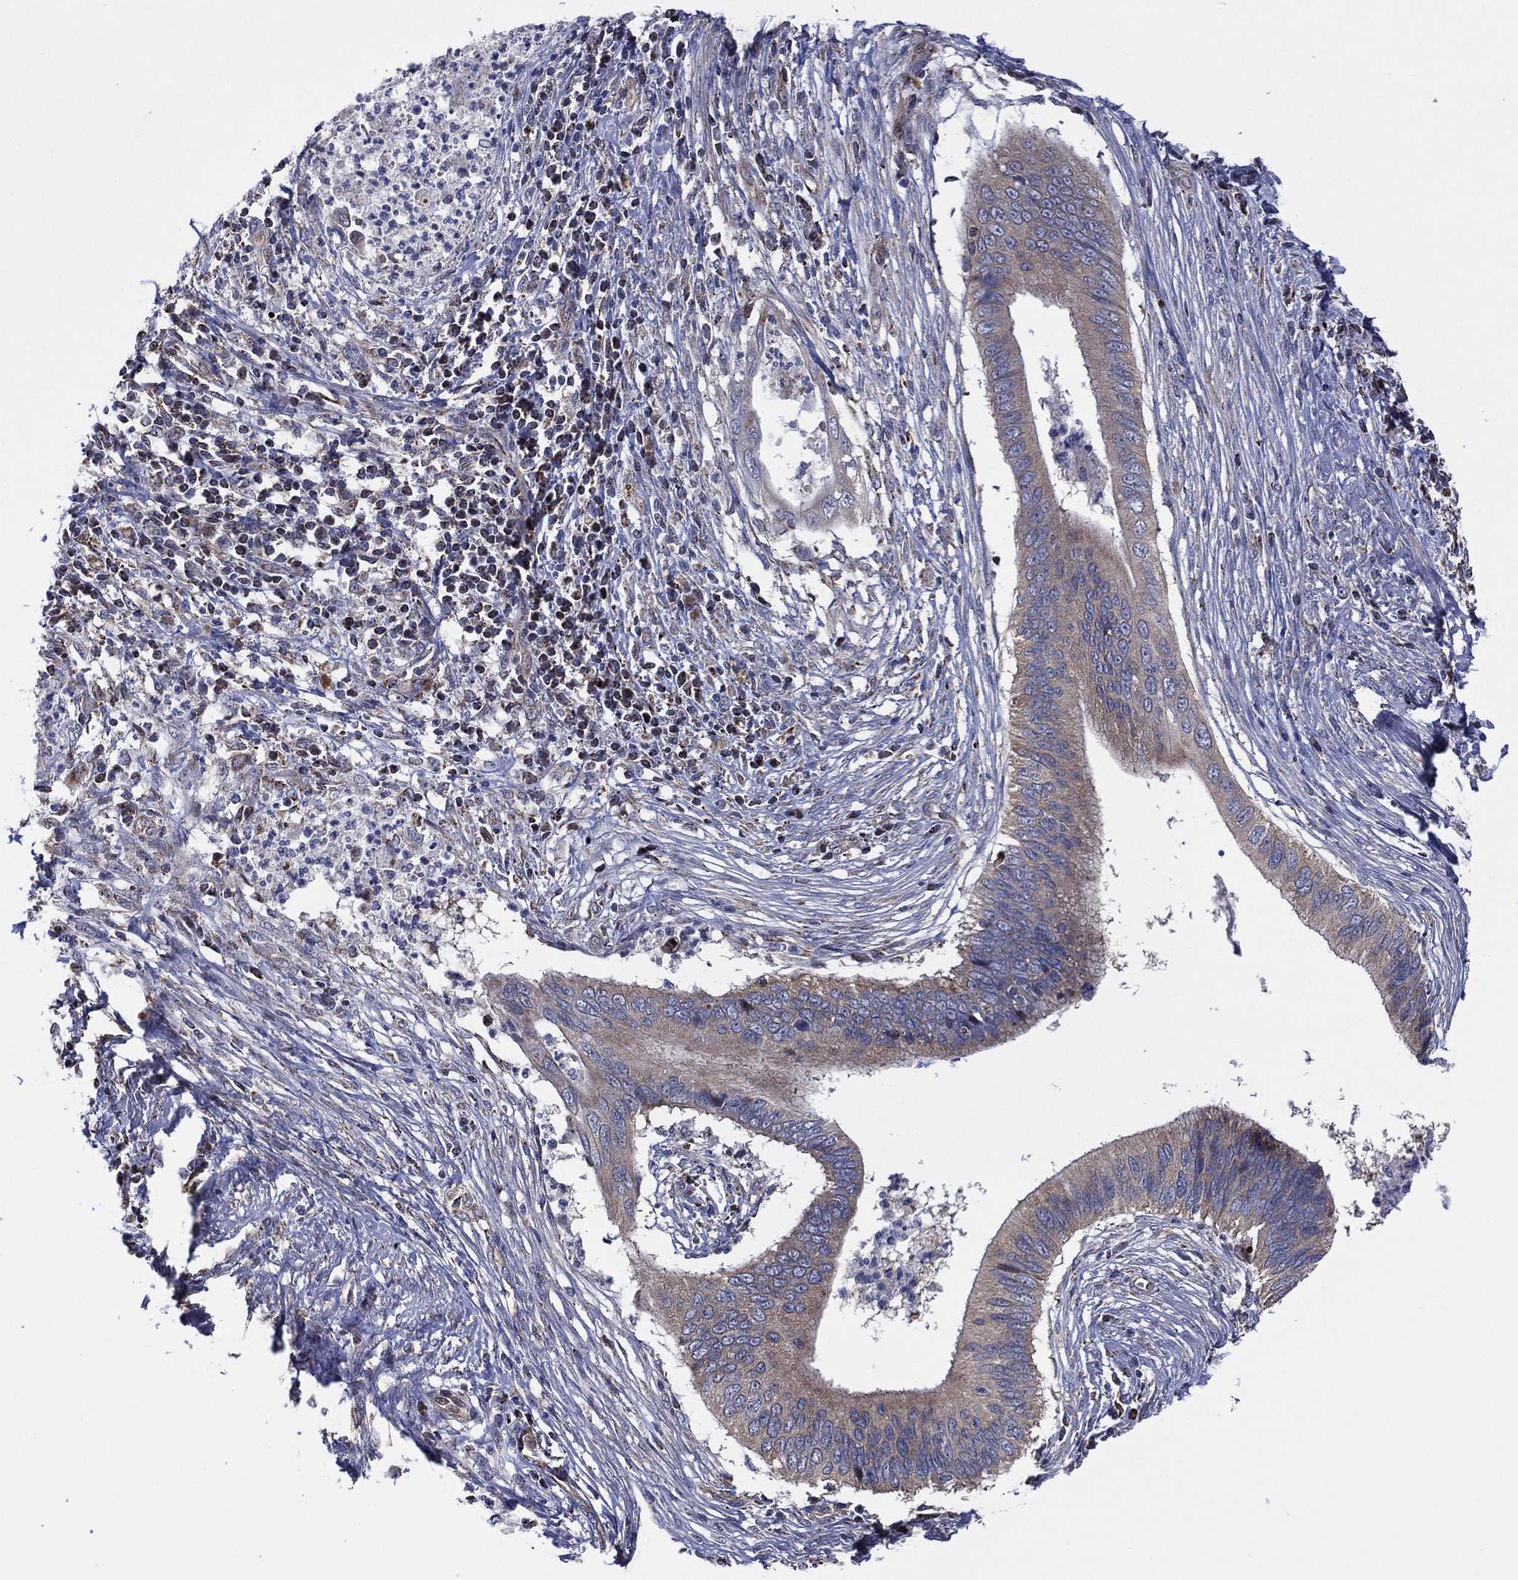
{"staining": {"intensity": "weak", "quantity": "25%-75%", "location": "cytoplasmic/membranous"}, "tissue": "cervical cancer", "cell_type": "Tumor cells", "image_type": "cancer", "snomed": [{"axis": "morphology", "description": "Adenocarcinoma, NOS"}, {"axis": "topography", "description": "Cervix"}], "caption": "Immunohistochemical staining of human adenocarcinoma (cervical) shows low levels of weak cytoplasmic/membranous positivity in about 25%-75% of tumor cells.", "gene": "PIDD1", "patient": {"sex": "female", "age": 42}}